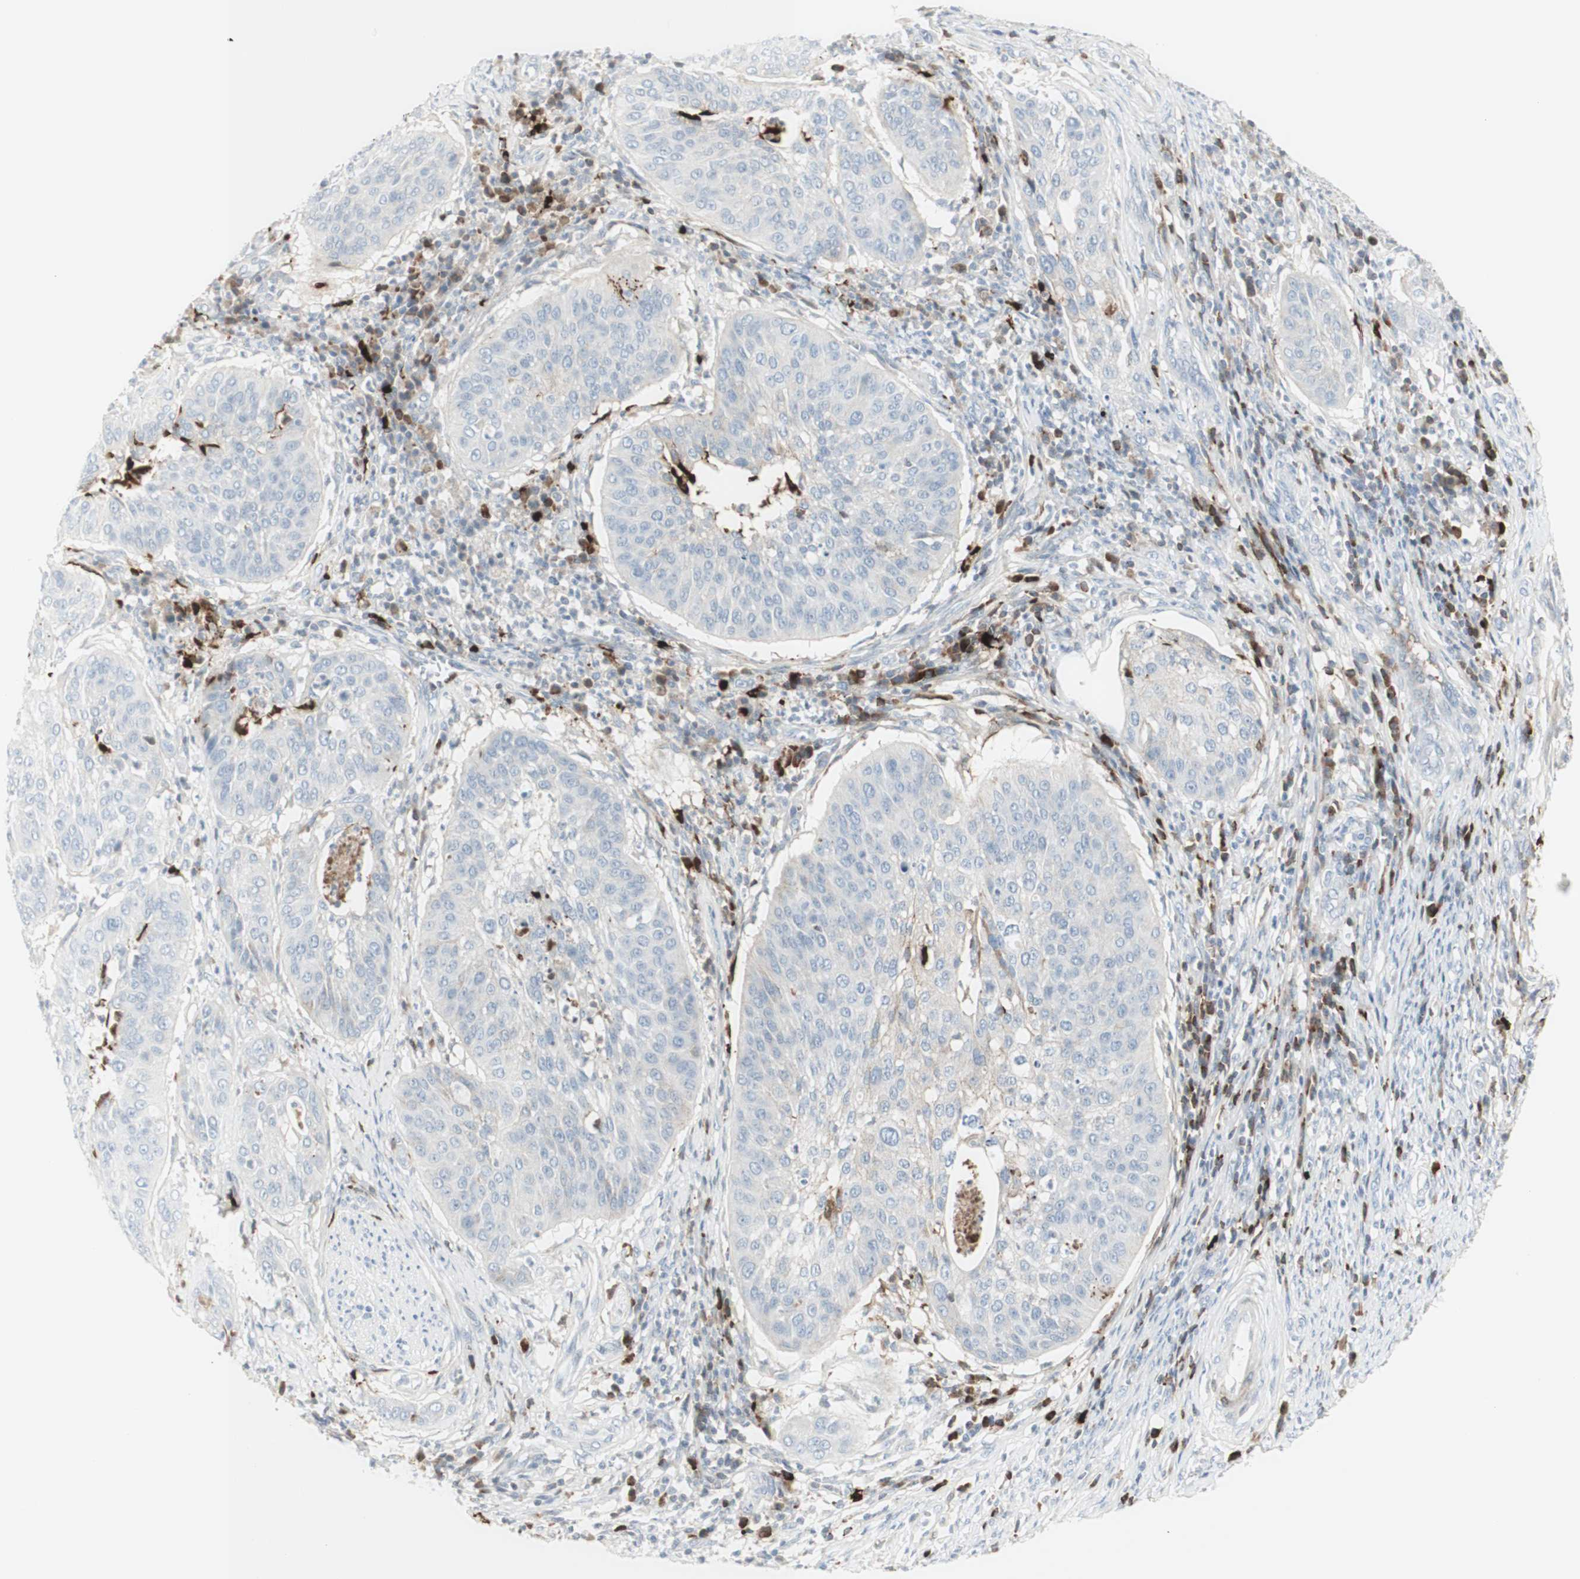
{"staining": {"intensity": "negative", "quantity": "none", "location": "none"}, "tissue": "cervical cancer", "cell_type": "Tumor cells", "image_type": "cancer", "snomed": [{"axis": "morphology", "description": "Normal tissue, NOS"}, {"axis": "morphology", "description": "Squamous cell carcinoma, NOS"}, {"axis": "topography", "description": "Cervix"}], "caption": "This photomicrograph is of cervical squamous cell carcinoma stained with immunohistochemistry to label a protein in brown with the nuclei are counter-stained blue. There is no expression in tumor cells.", "gene": "MDK", "patient": {"sex": "female", "age": 39}}